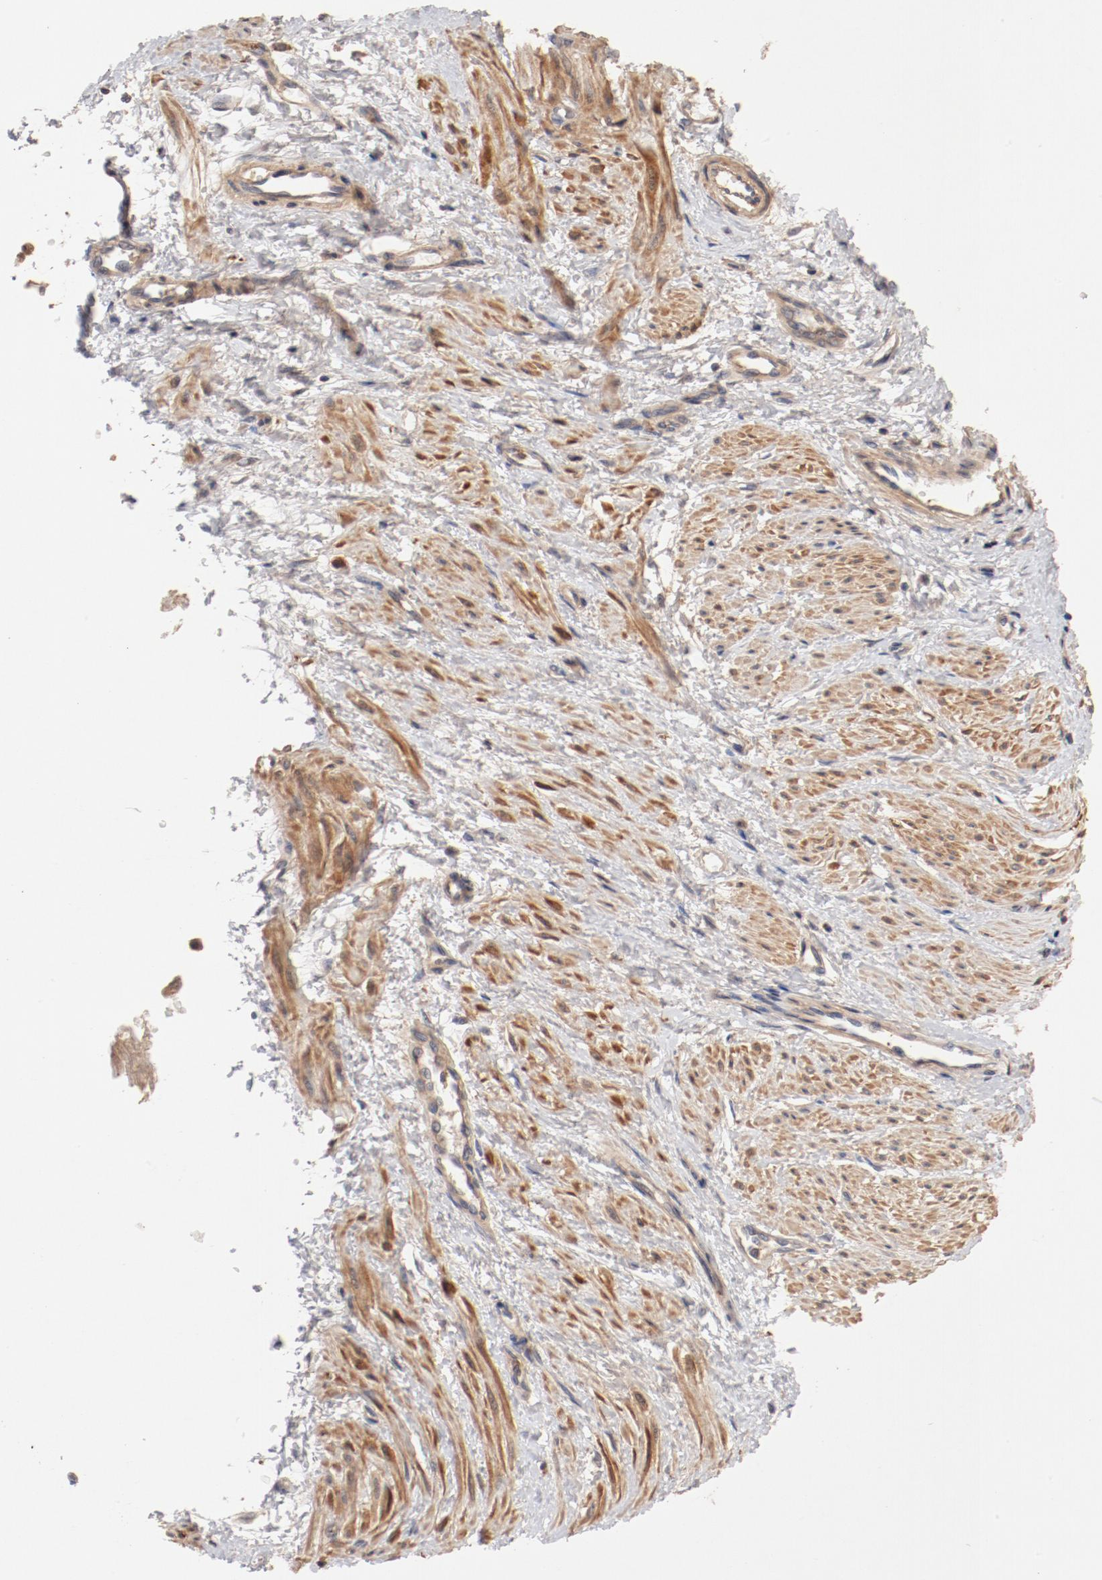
{"staining": {"intensity": "moderate", "quantity": ">75%", "location": "cytoplasmic/membranous"}, "tissue": "smooth muscle", "cell_type": "Smooth muscle cells", "image_type": "normal", "snomed": [{"axis": "morphology", "description": "Normal tissue, NOS"}, {"axis": "topography", "description": "Smooth muscle"}, {"axis": "topography", "description": "Uterus"}], "caption": "This micrograph exhibits immunohistochemistry (IHC) staining of normal smooth muscle, with medium moderate cytoplasmic/membranous expression in about >75% of smooth muscle cells.", "gene": "GUF1", "patient": {"sex": "female", "age": 39}}